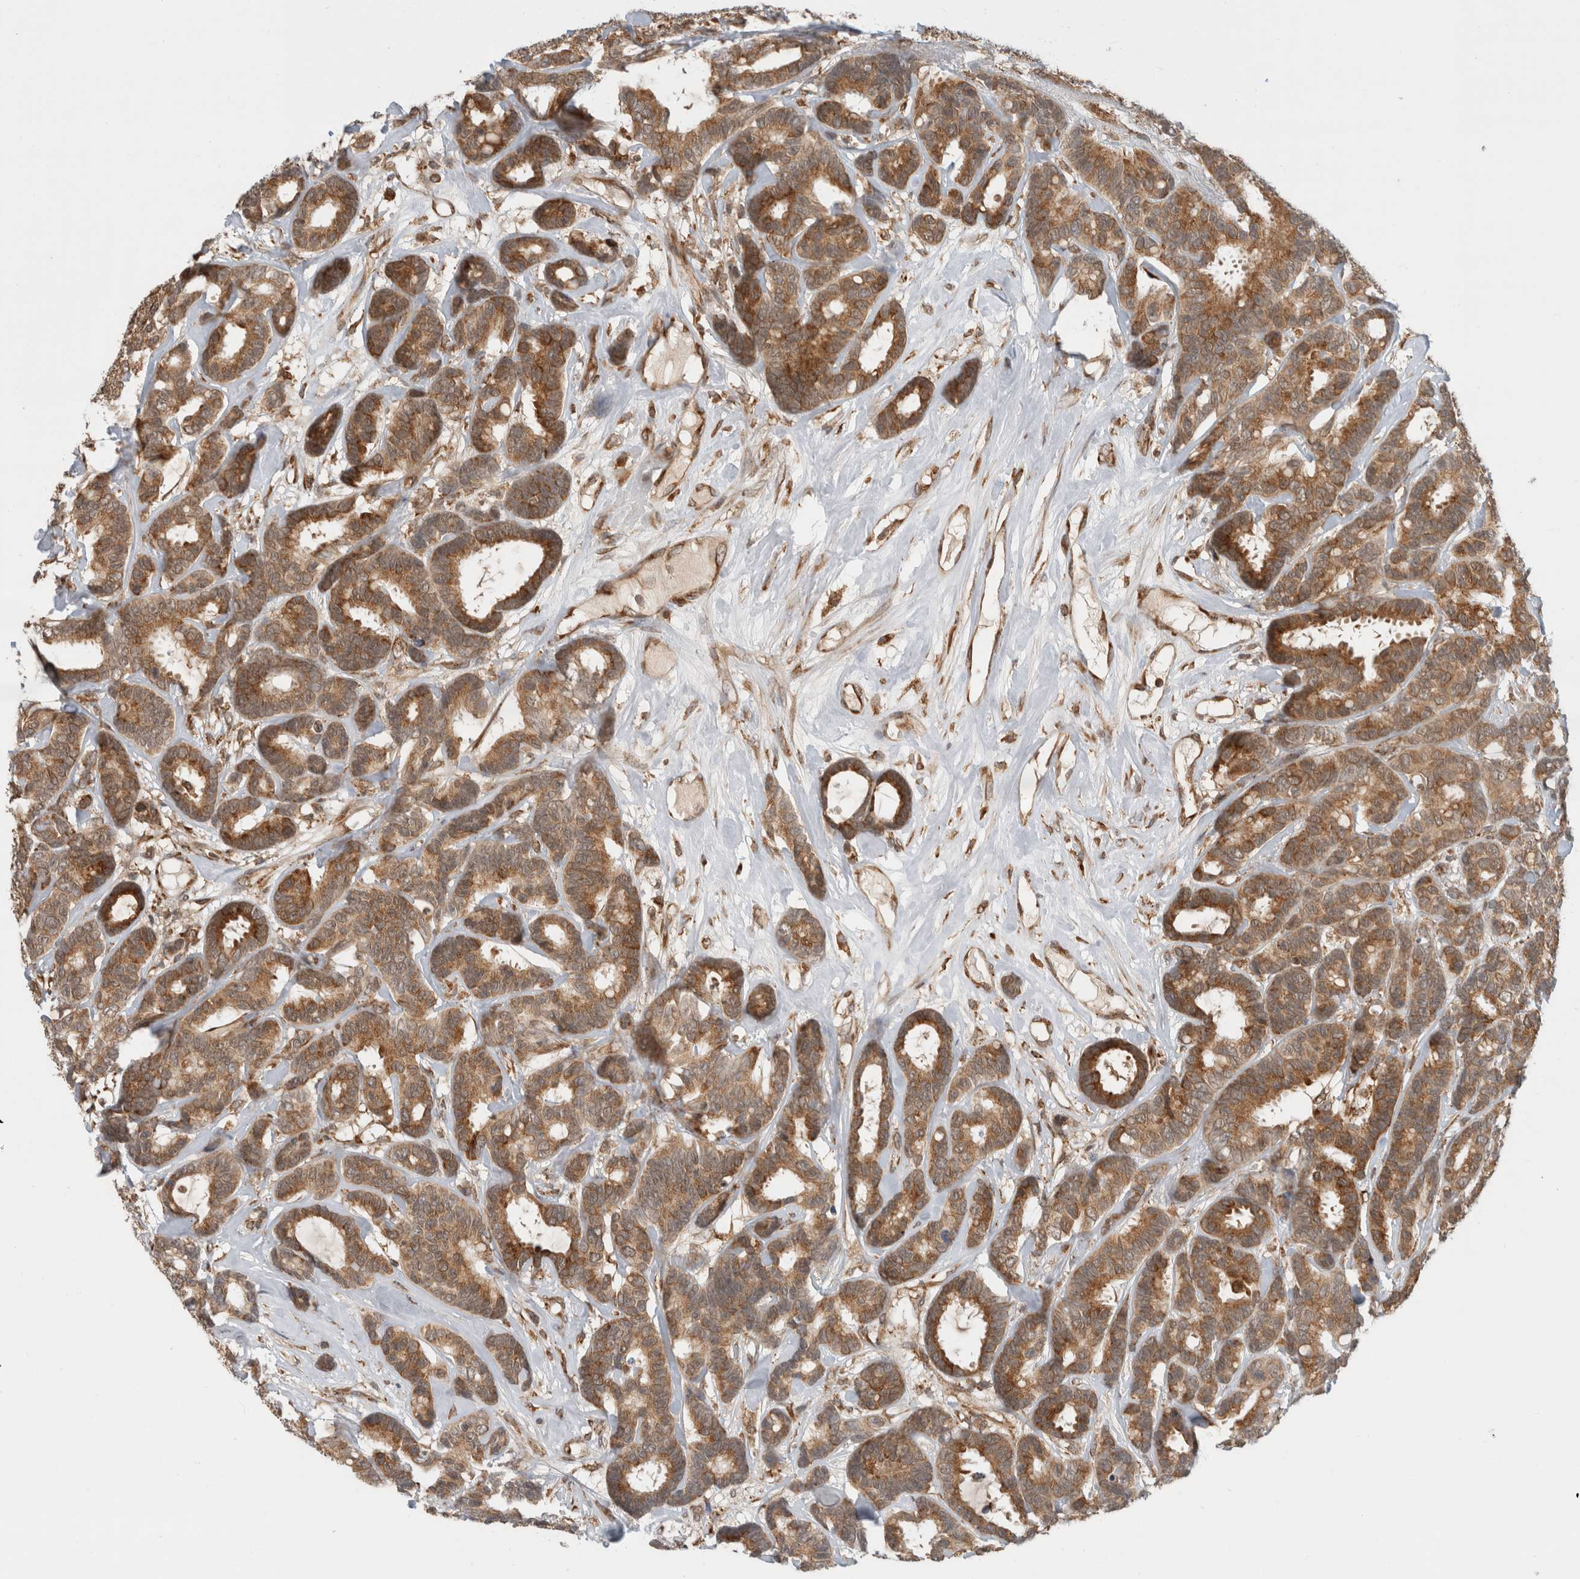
{"staining": {"intensity": "moderate", "quantity": ">75%", "location": "cytoplasmic/membranous"}, "tissue": "breast cancer", "cell_type": "Tumor cells", "image_type": "cancer", "snomed": [{"axis": "morphology", "description": "Duct carcinoma"}, {"axis": "topography", "description": "Breast"}], "caption": "Breast cancer (invasive ductal carcinoma) tissue demonstrates moderate cytoplasmic/membranous staining in about >75% of tumor cells, visualized by immunohistochemistry.", "gene": "MS4A7", "patient": {"sex": "female", "age": 87}}